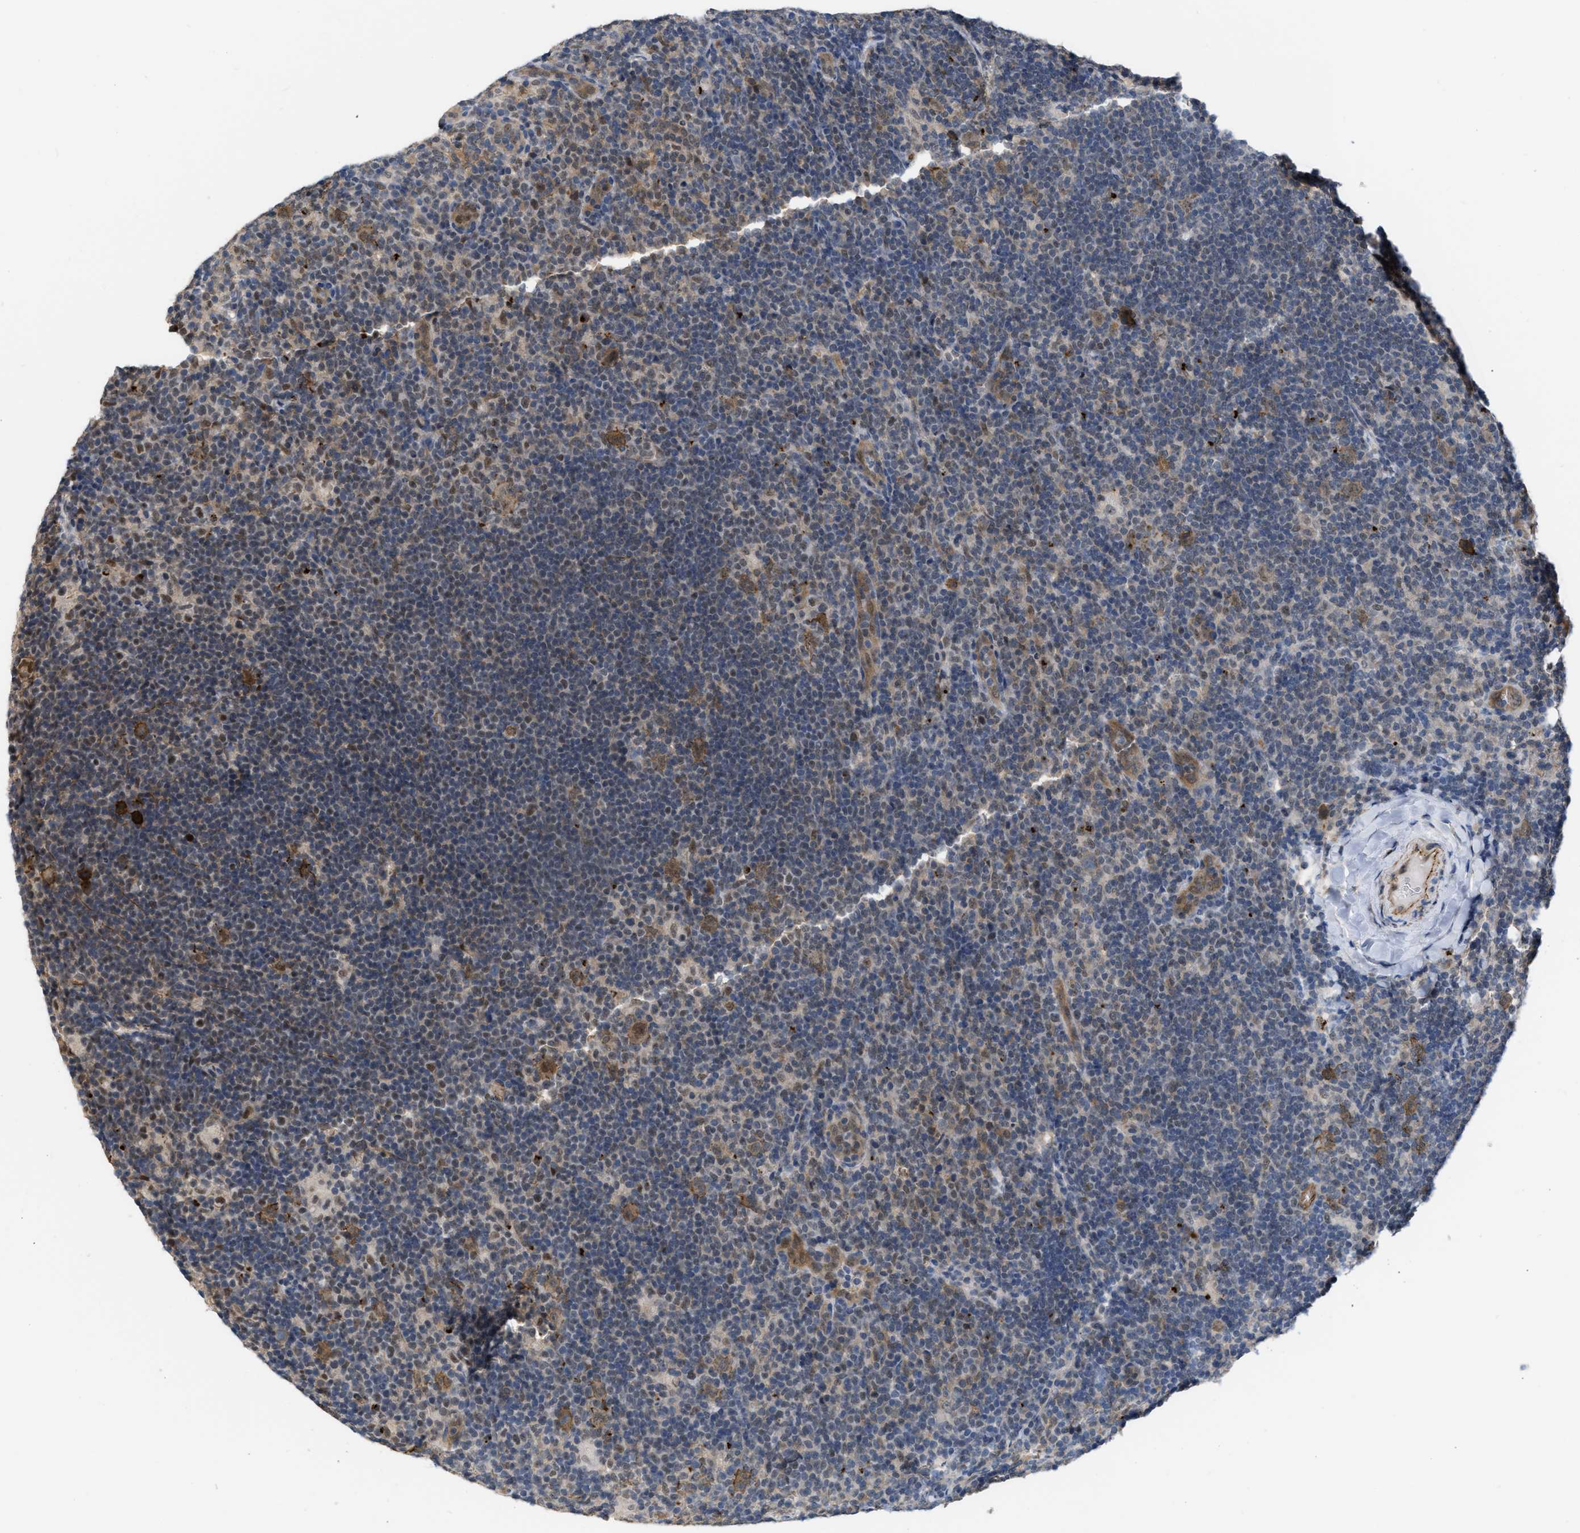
{"staining": {"intensity": "moderate", "quantity": ">75%", "location": "cytoplasmic/membranous,nuclear"}, "tissue": "lymphoma", "cell_type": "Tumor cells", "image_type": "cancer", "snomed": [{"axis": "morphology", "description": "Hodgkin's disease, NOS"}, {"axis": "topography", "description": "Lymph node"}], "caption": "Immunohistochemical staining of human Hodgkin's disease shows moderate cytoplasmic/membranous and nuclear protein positivity in about >75% of tumor cells. (IHC, brightfield microscopy, high magnification).", "gene": "NAPEPLD", "patient": {"sex": "female", "age": 57}}